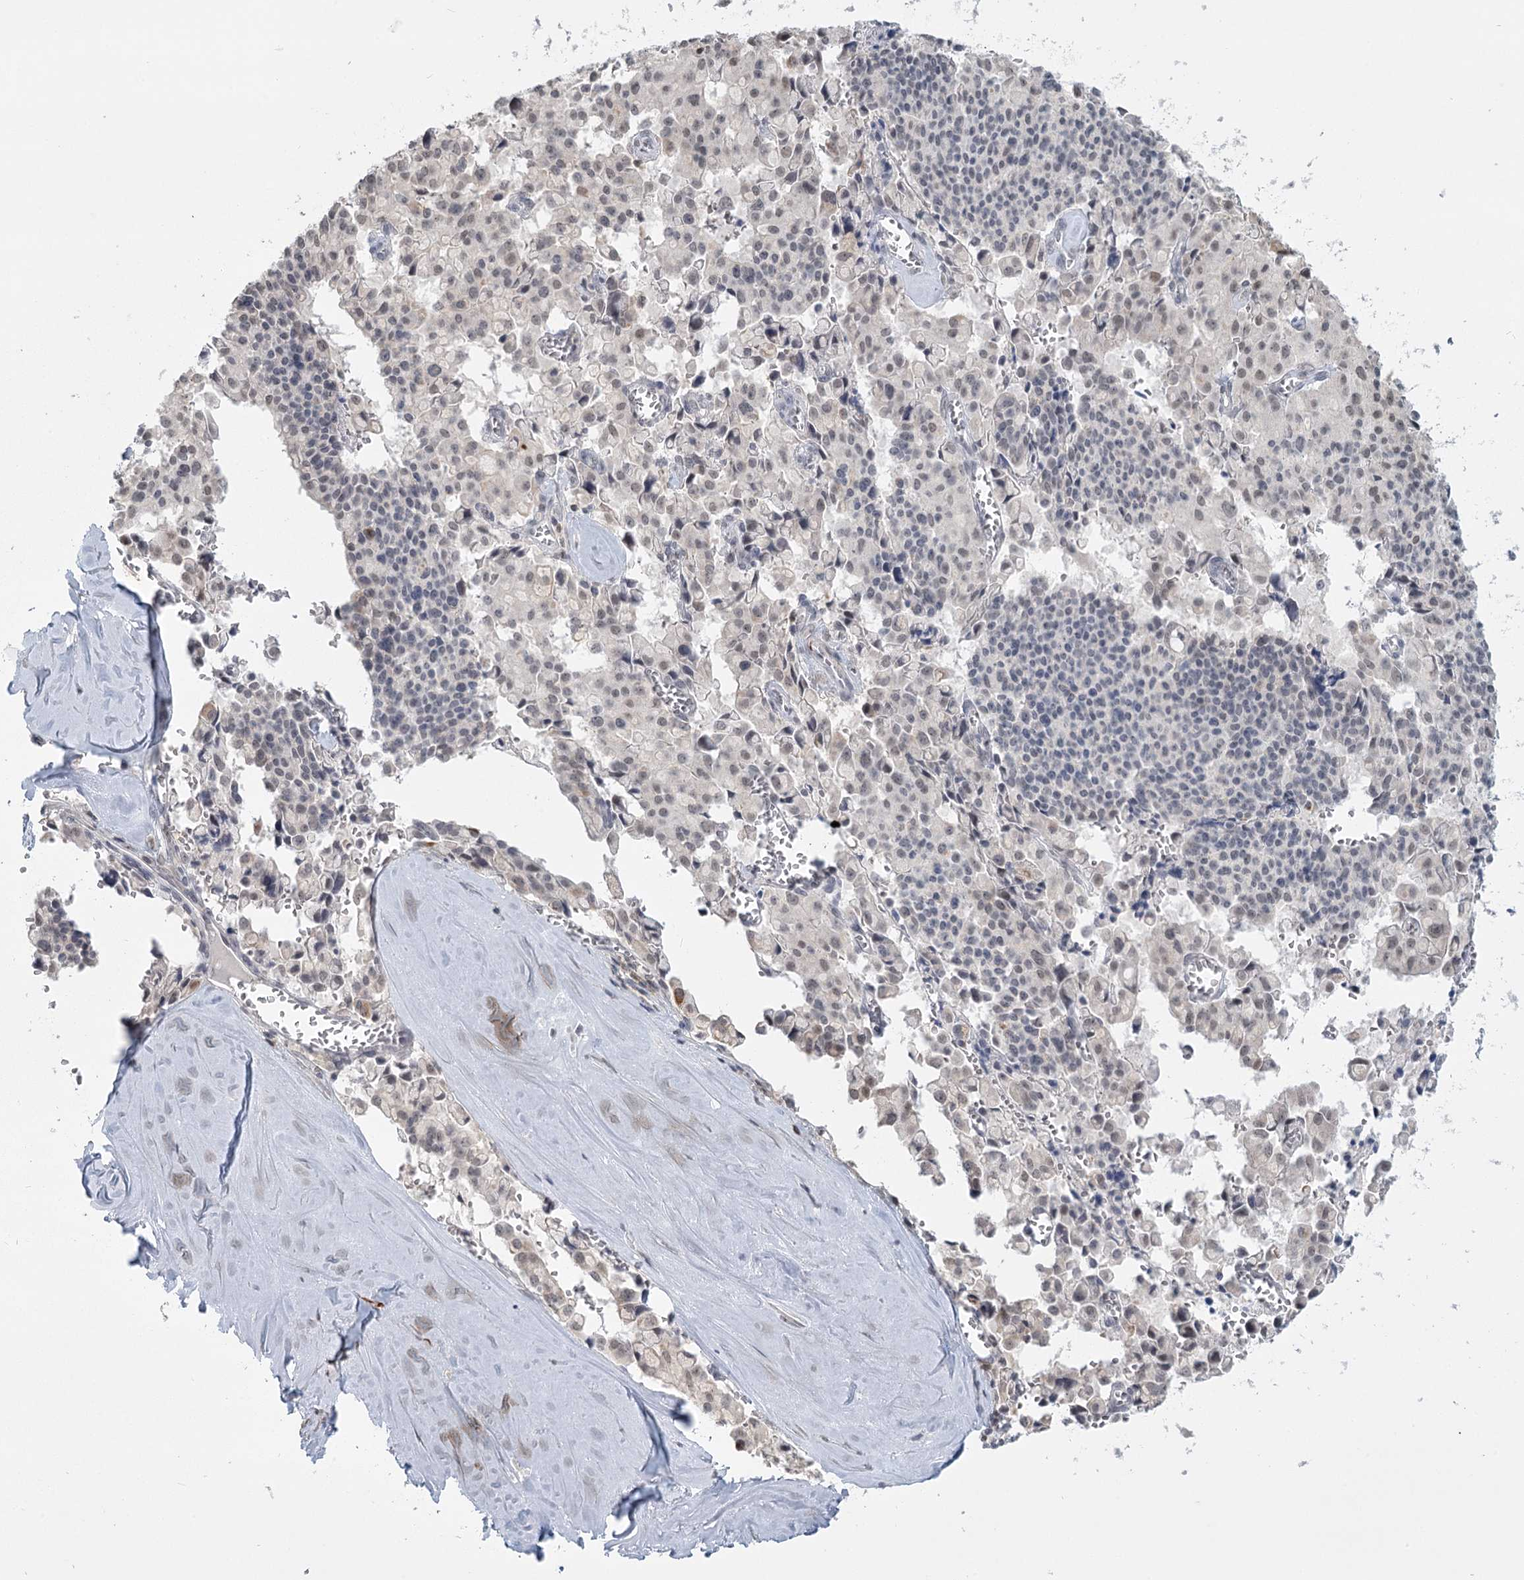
{"staining": {"intensity": "negative", "quantity": "none", "location": "none"}, "tissue": "pancreatic cancer", "cell_type": "Tumor cells", "image_type": "cancer", "snomed": [{"axis": "morphology", "description": "Adenocarcinoma, NOS"}, {"axis": "topography", "description": "Pancreas"}], "caption": "Immunohistochemical staining of pancreatic cancer demonstrates no significant staining in tumor cells. The staining is performed using DAB (3,3'-diaminobenzidine) brown chromogen with nuclei counter-stained in using hematoxylin.", "gene": "TMEM70", "patient": {"sex": "male", "age": 65}}